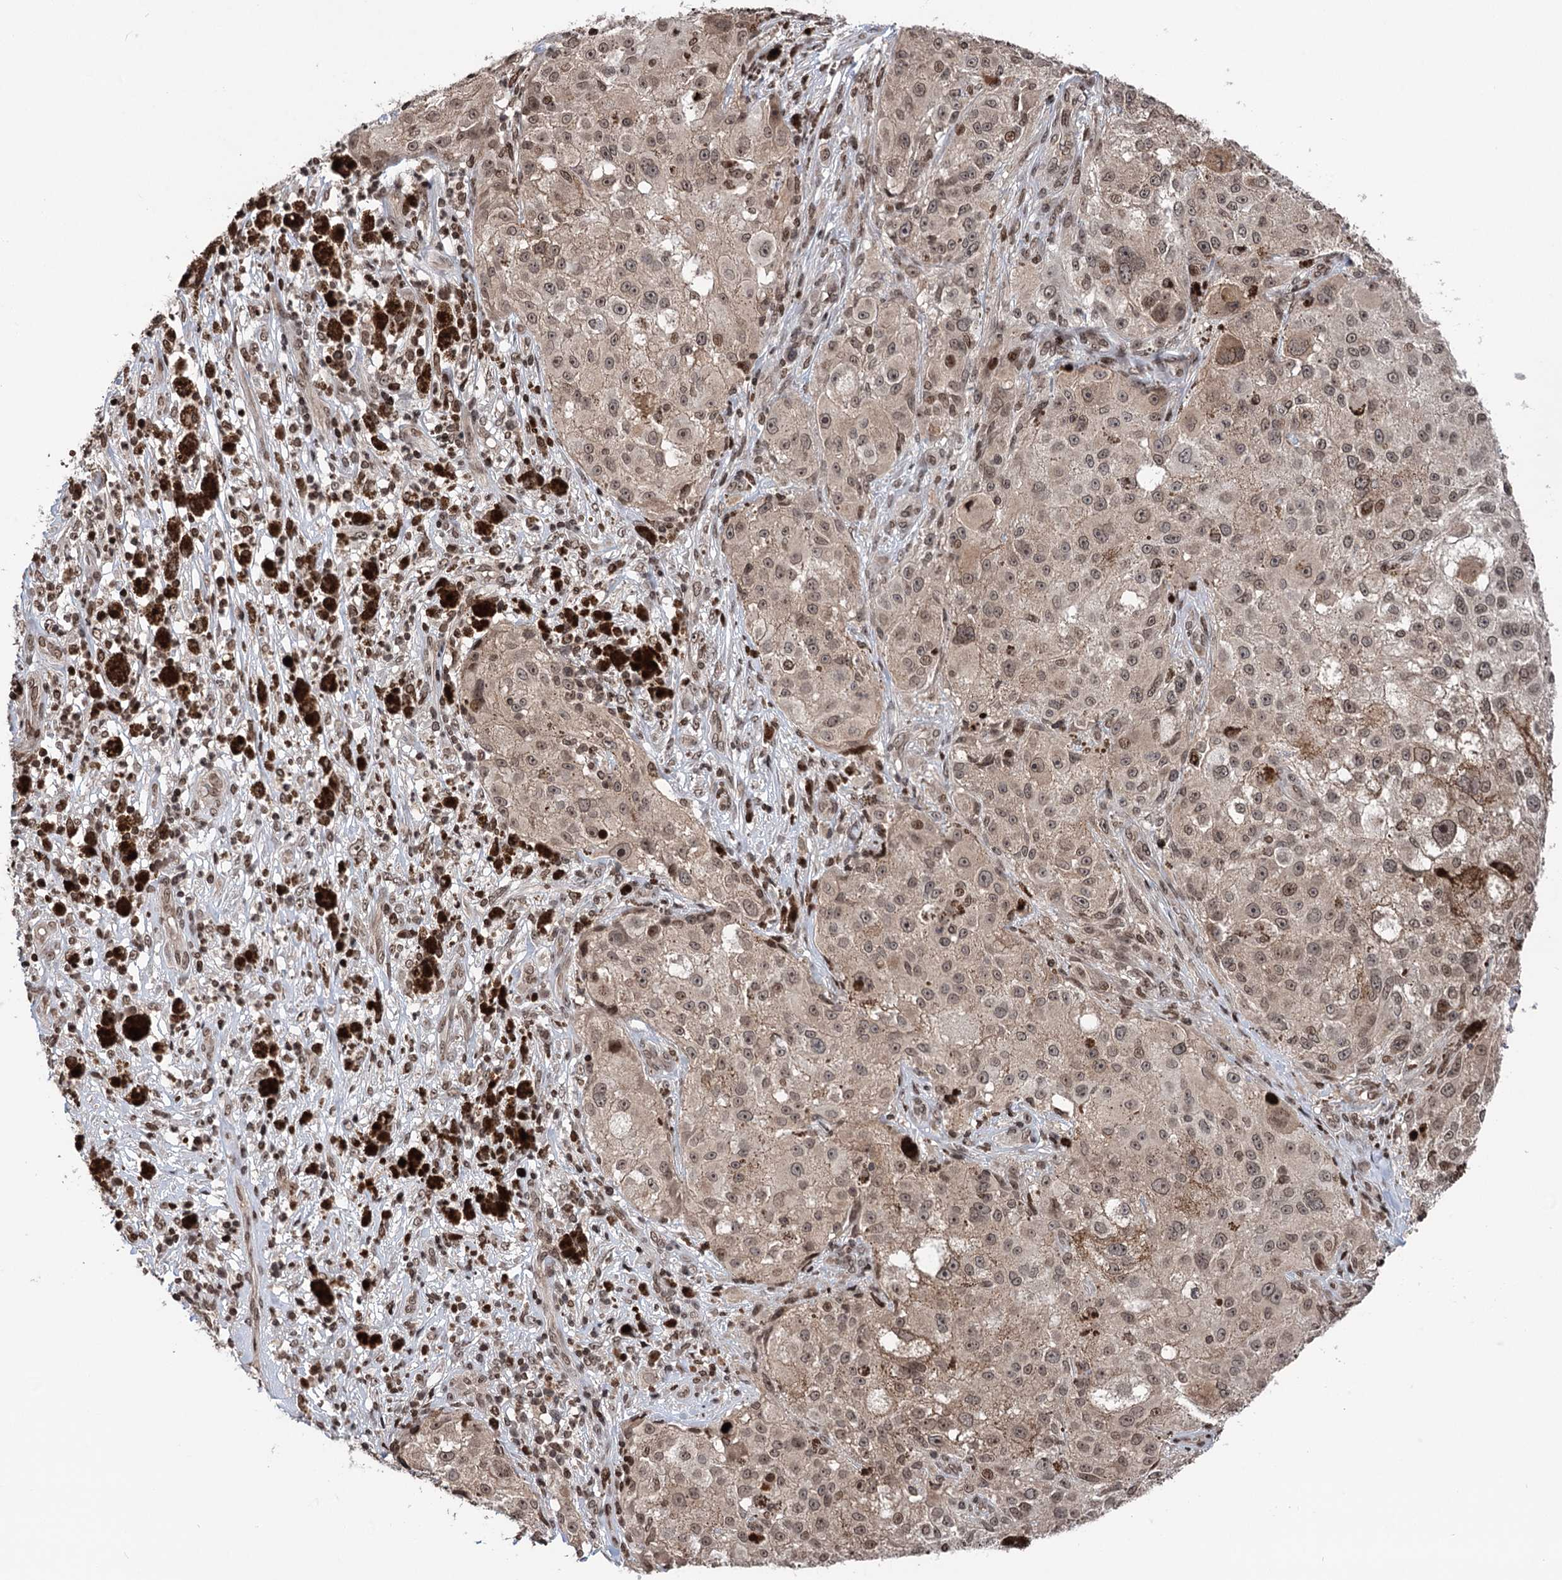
{"staining": {"intensity": "weak", "quantity": ">75%", "location": "cytoplasmic/membranous,nuclear"}, "tissue": "melanoma", "cell_type": "Tumor cells", "image_type": "cancer", "snomed": [{"axis": "morphology", "description": "Necrosis, NOS"}, {"axis": "morphology", "description": "Malignant melanoma, NOS"}, {"axis": "topography", "description": "Skin"}], "caption": "Immunohistochemical staining of melanoma reveals low levels of weak cytoplasmic/membranous and nuclear protein staining in about >75% of tumor cells.", "gene": "CCDC77", "patient": {"sex": "female", "age": 87}}